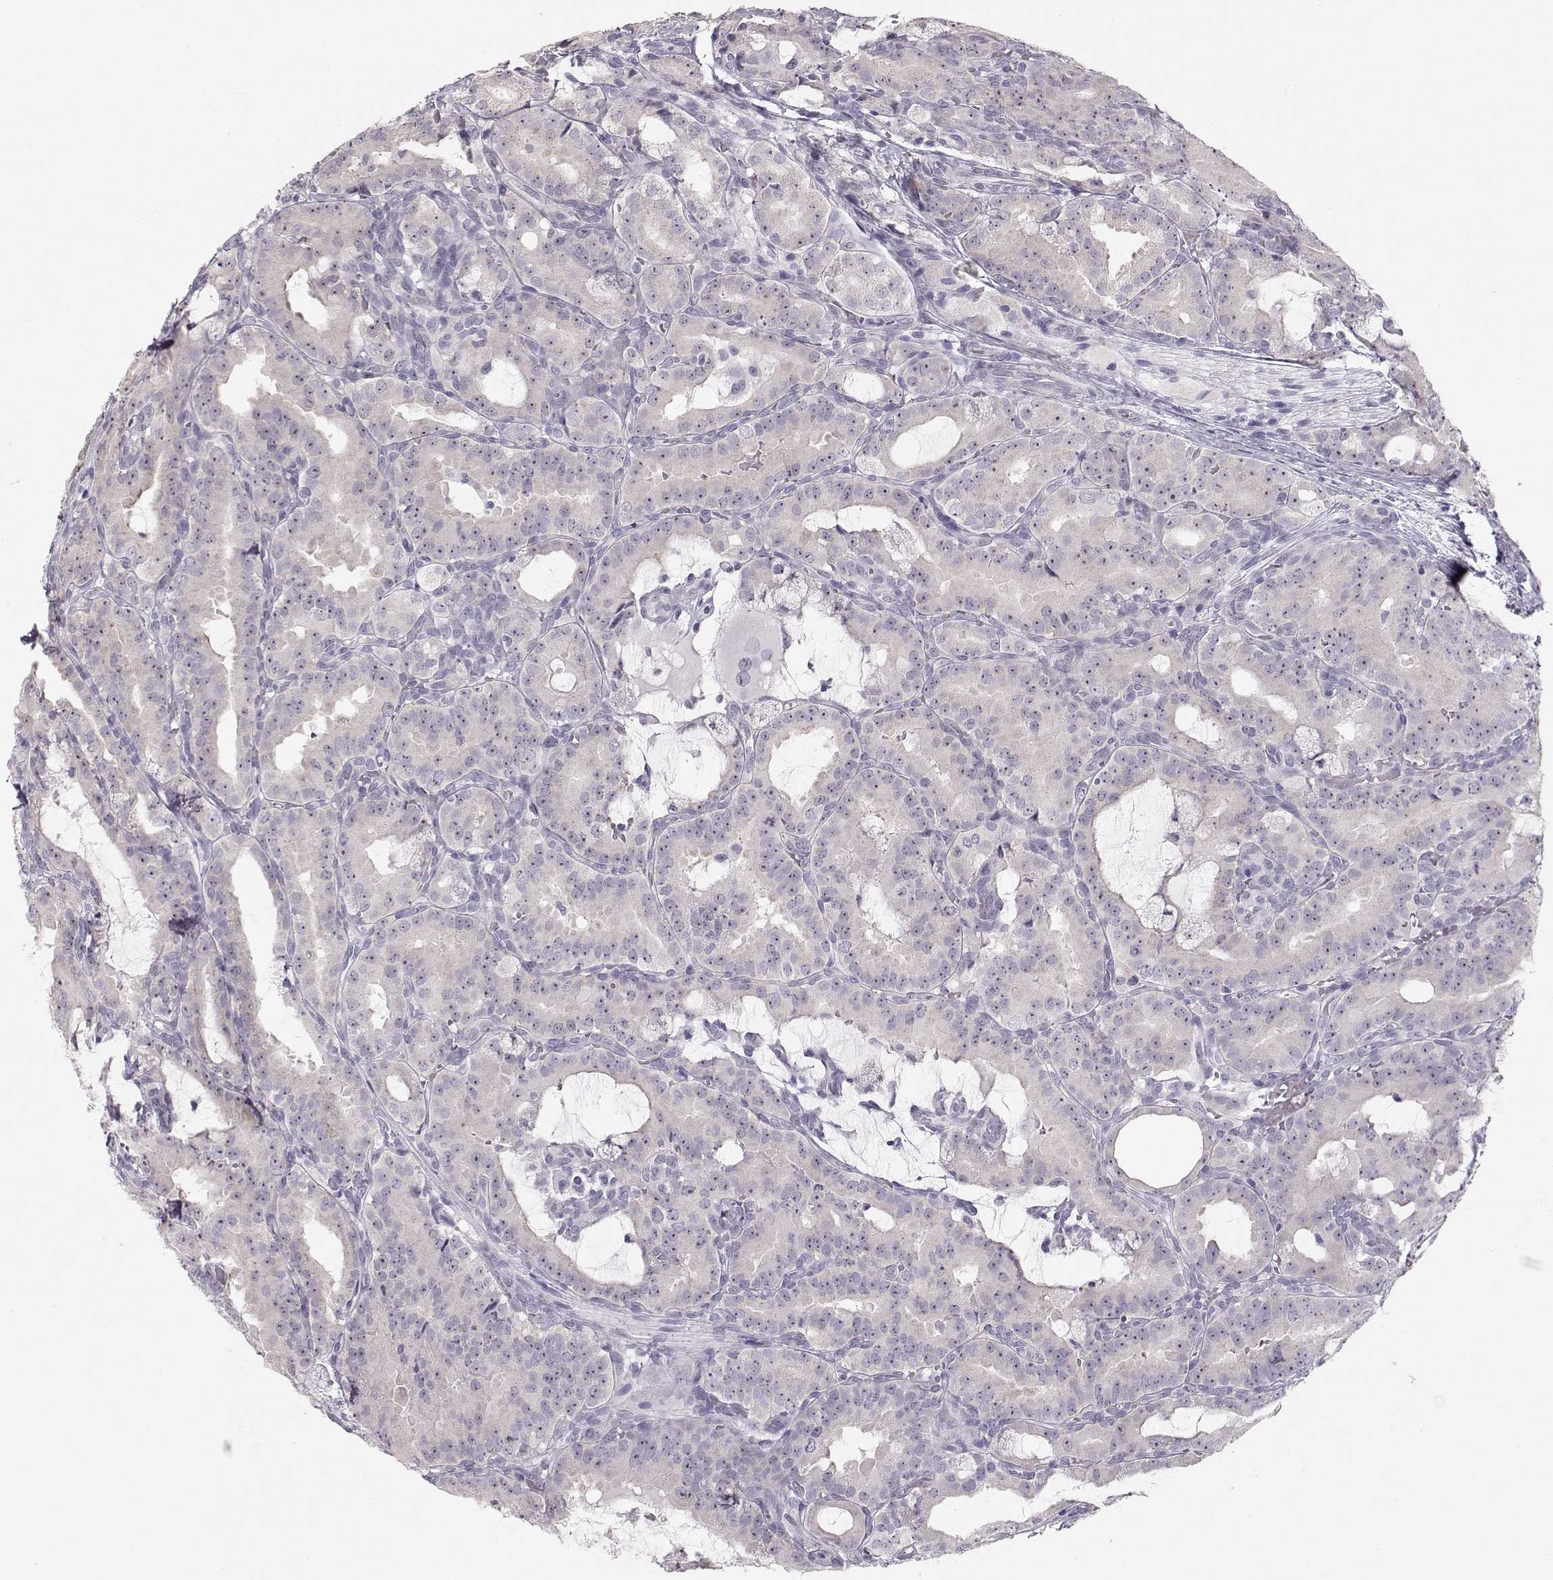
{"staining": {"intensity": "negative", "quantity": "none", "location": "none"}, "tissue": "prostate cancer", "cell_type": "Tumor cells", "image_type": "cancer", "snomed": [{"axis": "morphology", "description": "Adenocarcinoma, NOS"}, {"axis": "morphology", "description": "Adenocarcinoma, High grade"}, {"axis": "topography", "description": "Prostate"}], "caption": "Photomicrograph shows no protein expression in tumor cells of adenocarcinoma (prostate) tissue.", "gene": "FAM205A", "patient": {"sex": "male", "age": 64}}